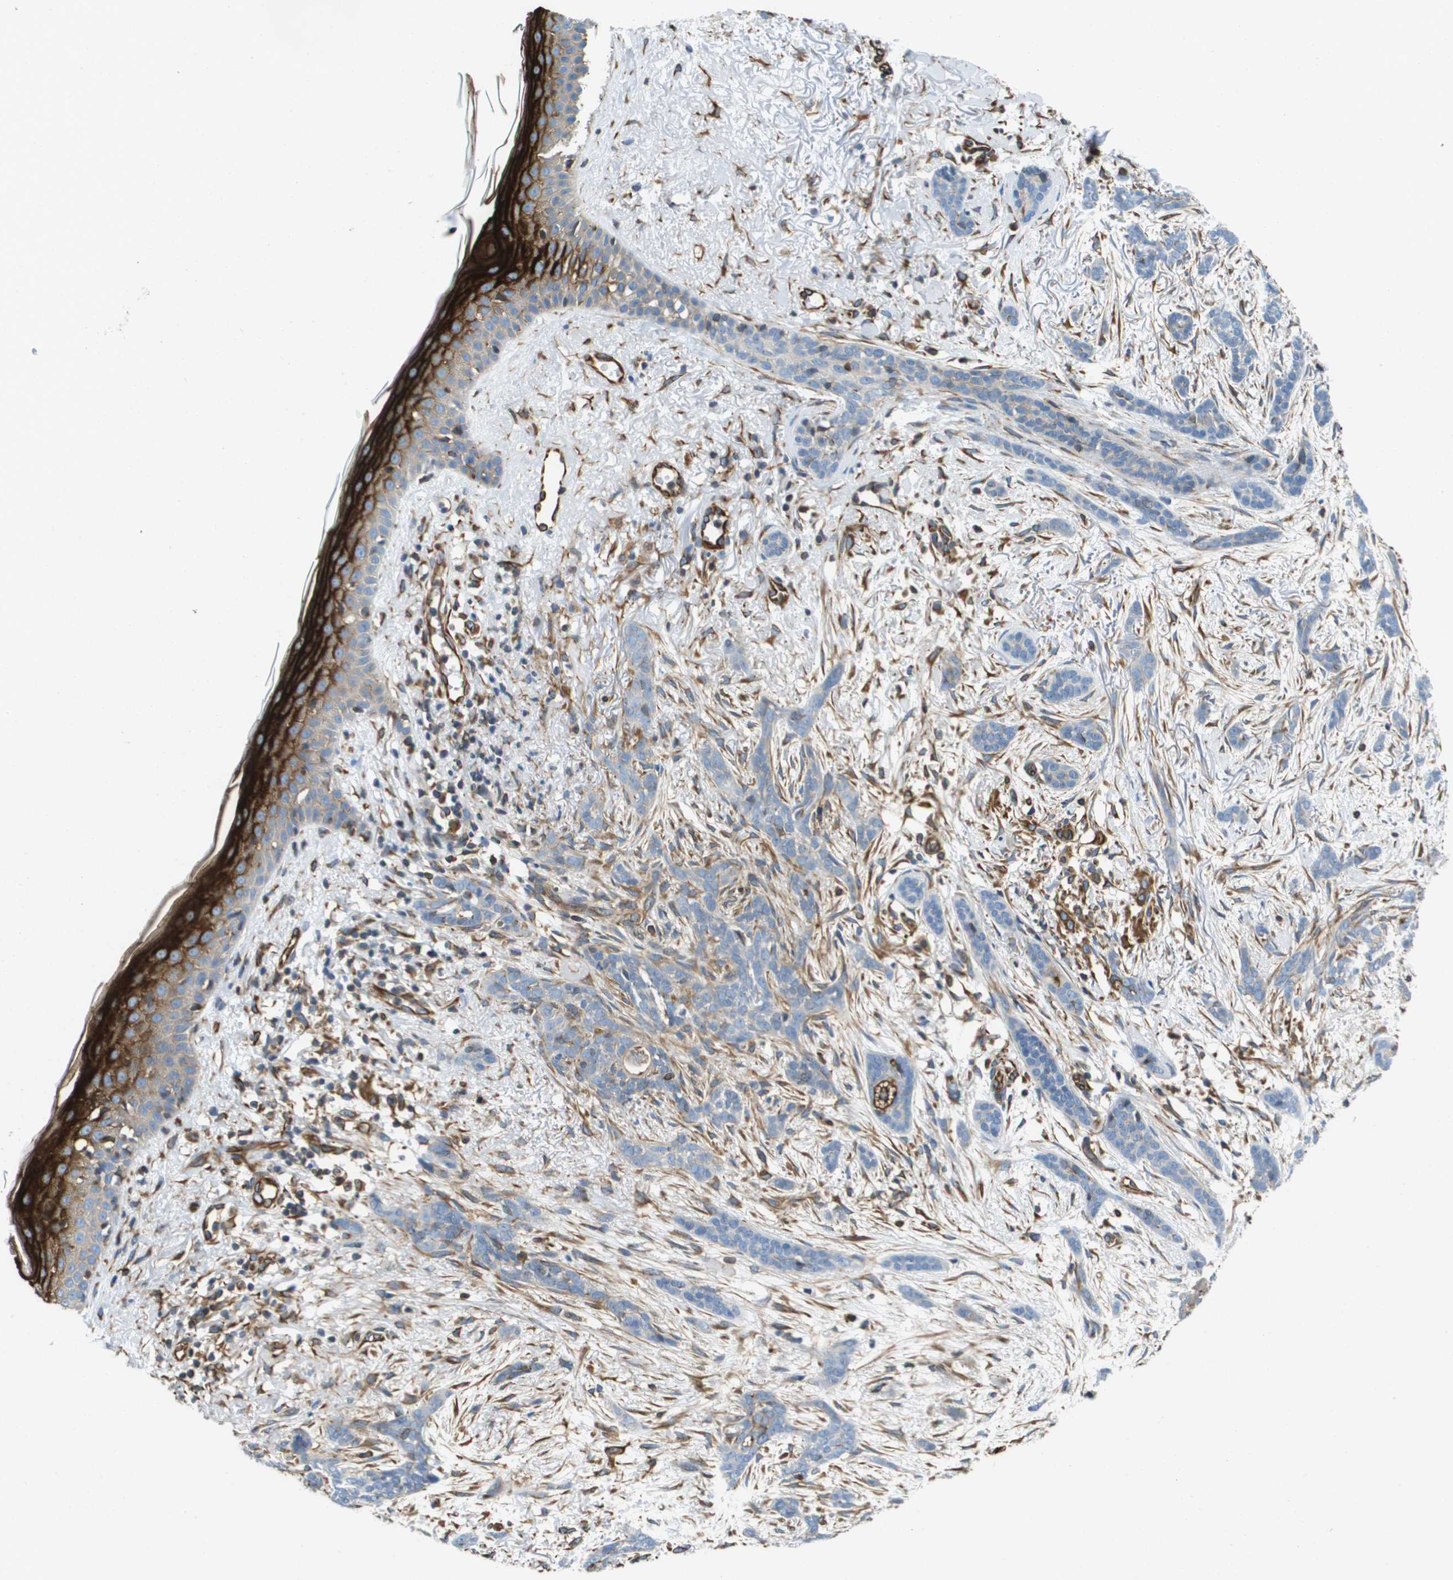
{"staining": {"intensity": "weak", "quantity": "<25%", "location": "cytoplasmic/membranous"}, "tissue": "skin cancer", "cell_type": "Tumor cells", "image_type": "cancer", "snomed": [{"axis": "morphology", "description": "Basal cell carcinoma"}, {"axis": "morphology", "description": "Adnexal tumor, benign"}, {"axis": "topography", "description": "Skin"}], "caption": "Immunohistochemistry (IHC) micrograph of benign adnexal tumor (skin) stained for a protein (brown), which exhibits no positivity in tumor cells. (IHC, brightfield microscopy, high magnification).", "gene": "HSD17B12", "patient": {"sex": "female", "age": 42}}